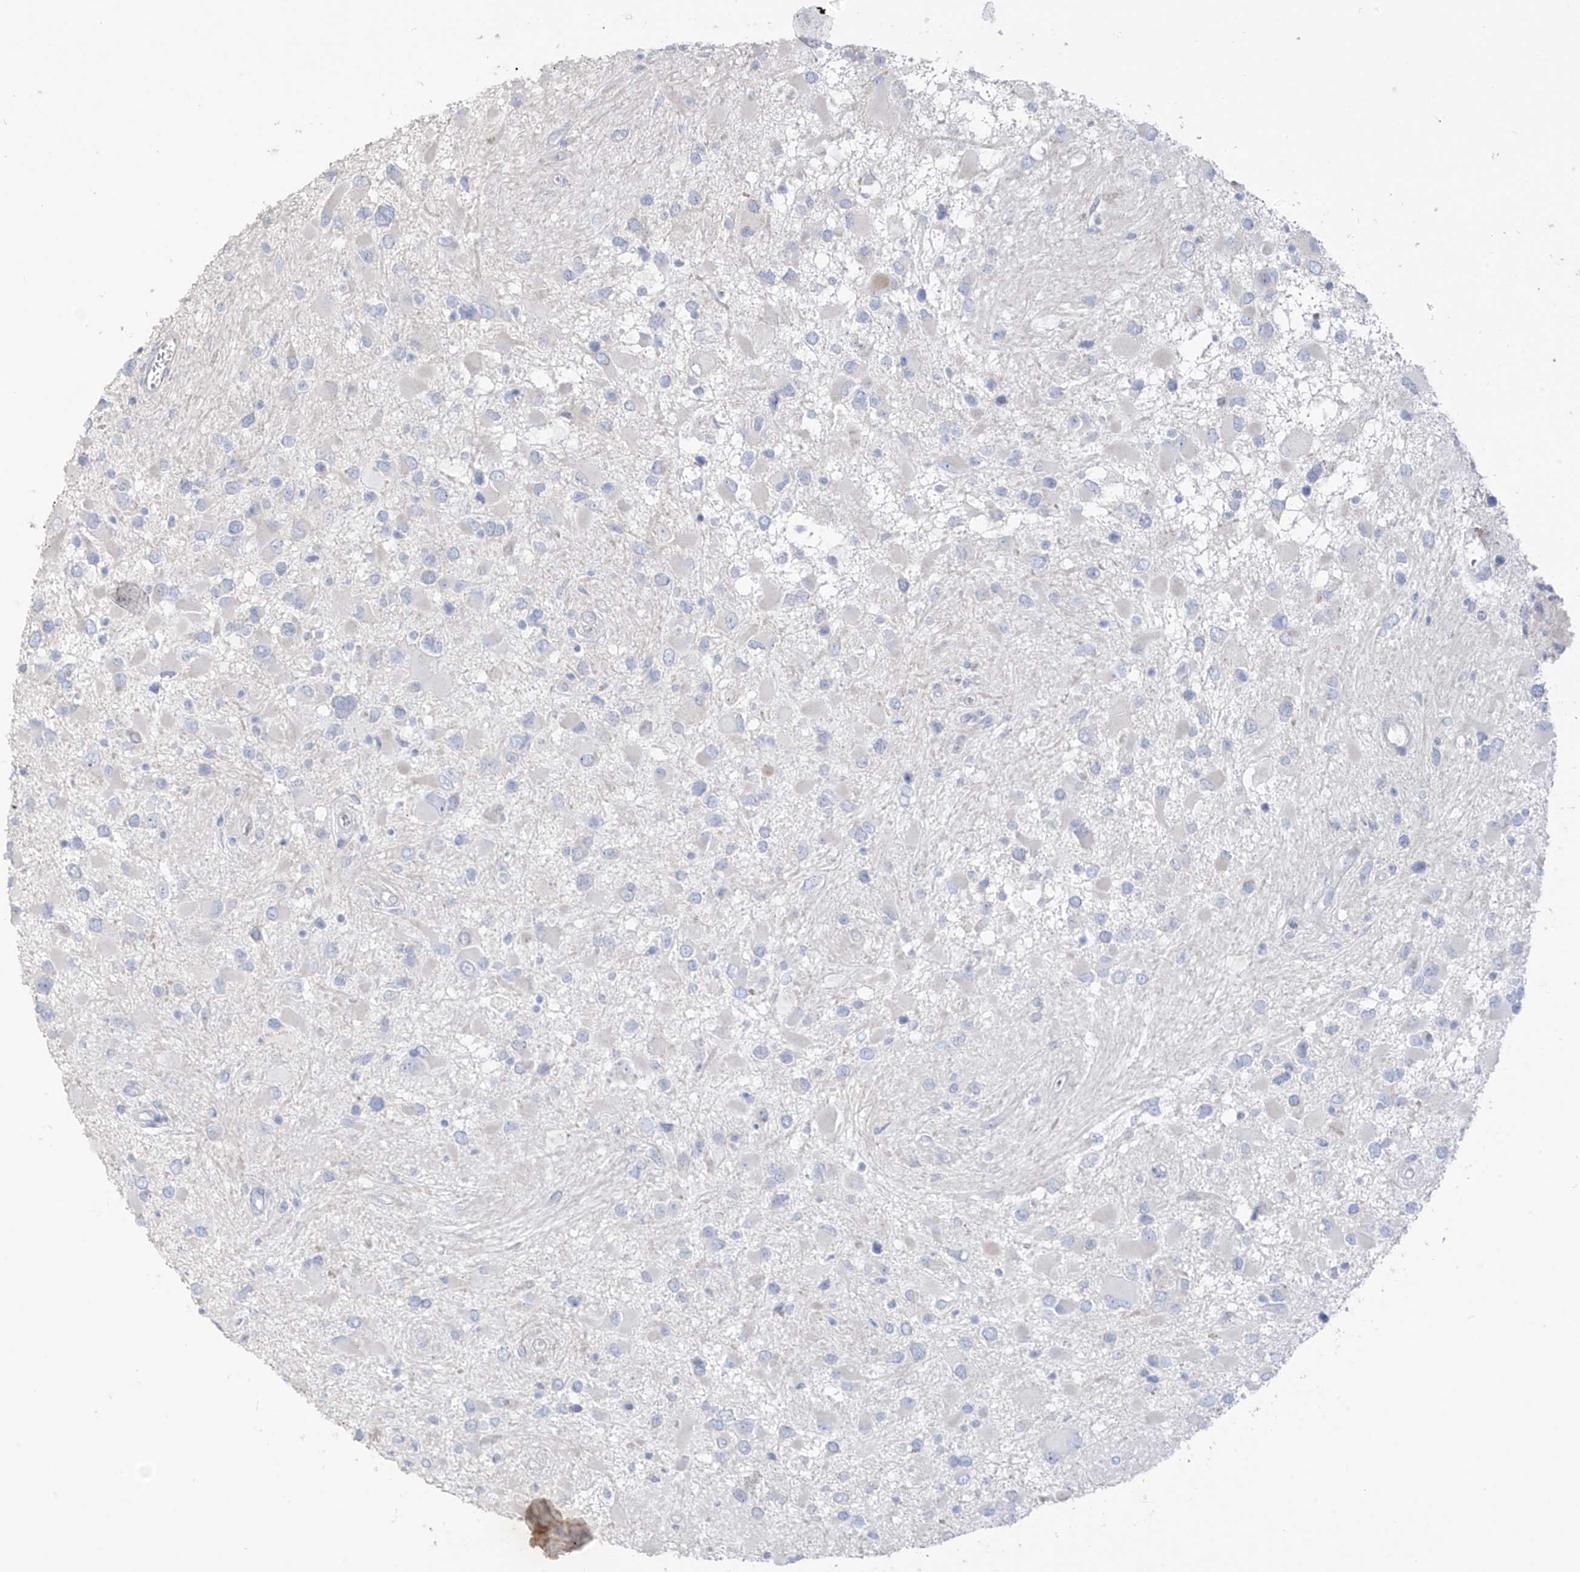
{"staining": {"intensity": "negative", "quantity": "none", "location": "none"}, "tissue": "glioma", "cell_type": "Tumor cells", "image_type": "cancer", "snomed": [{"axis": "morphology", "description": "Glioma, malignant, High grade"}, {"axis": "topography", "description": "Brain"}], "caption": "A high-resolution image shows IHC staining of glioma, which displays no significant positivity in tumor cells.", "gene": "ASPRV1", "patient": {"sex": "male", "age": 53}}